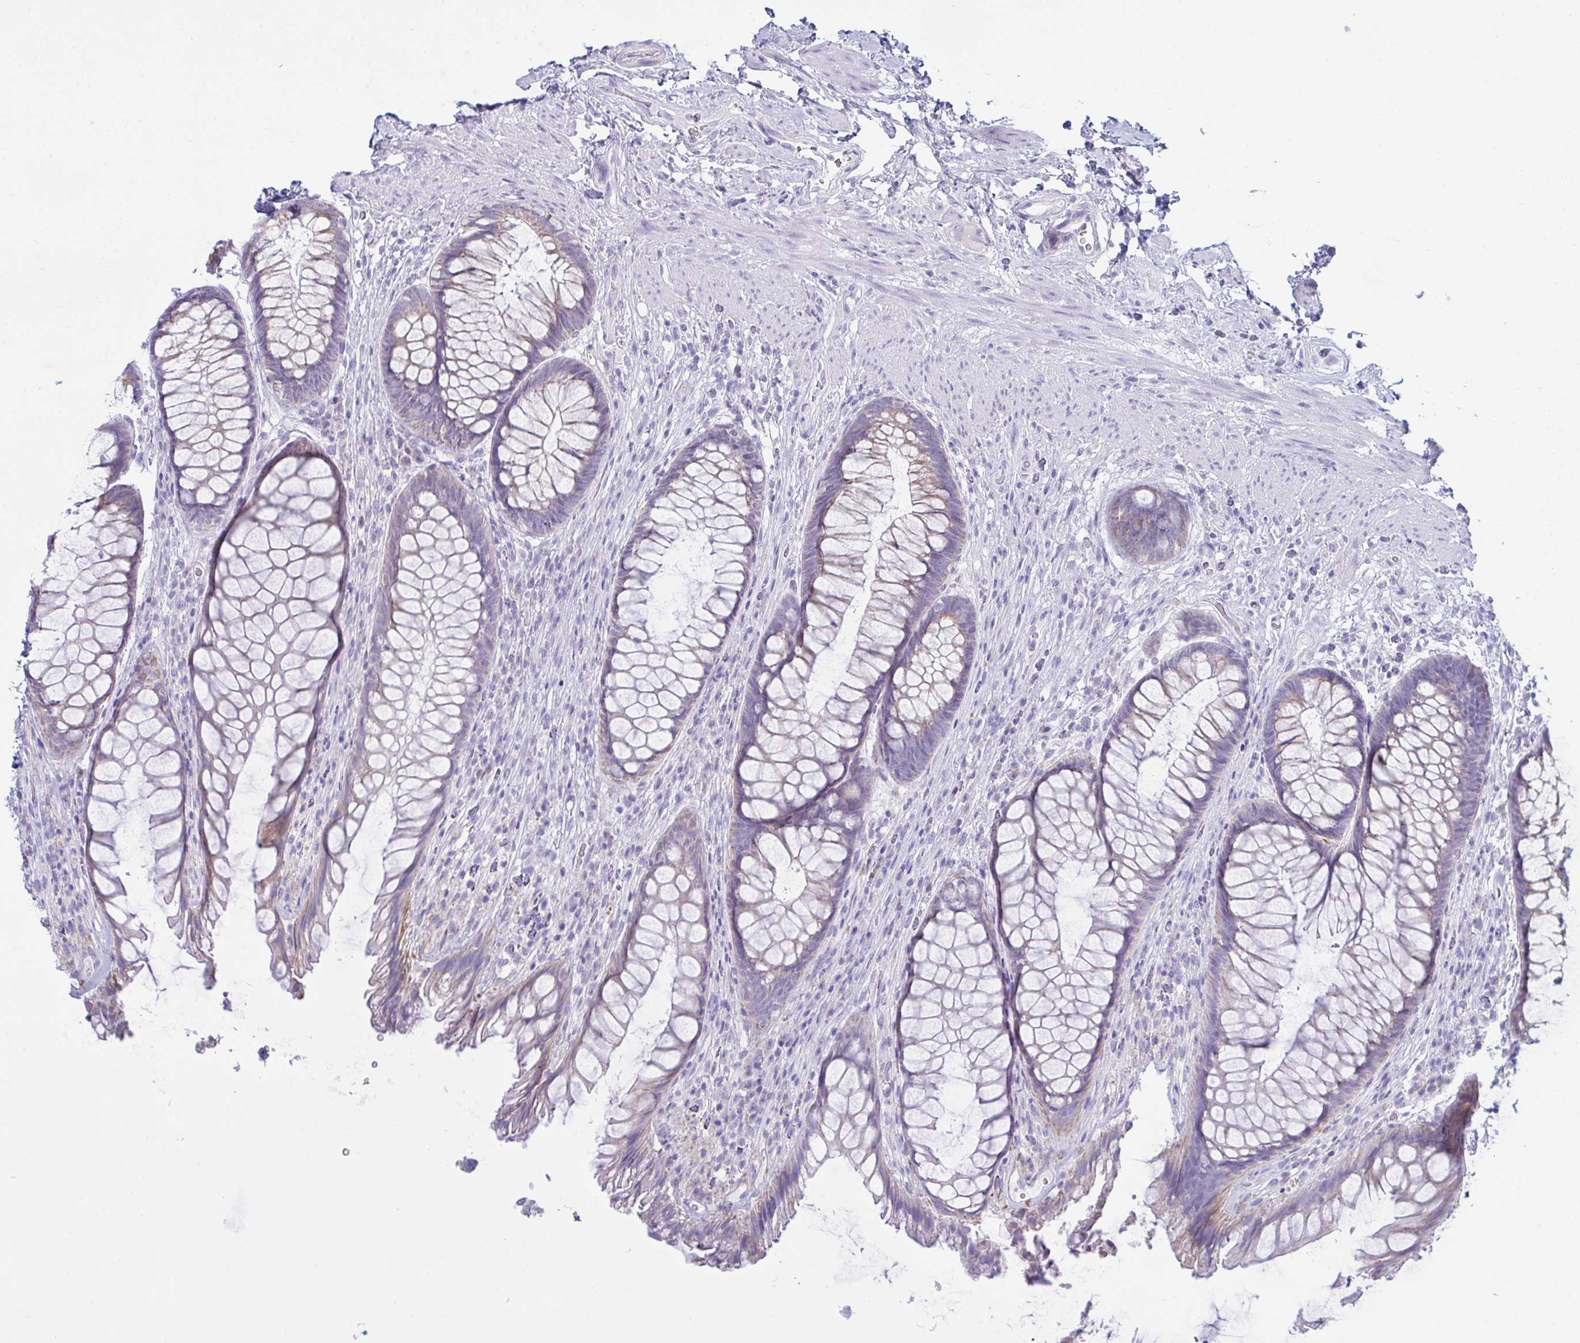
{"staining": {"intensity": "moderate", "quantity": "25%-75%", "location": "cytoplasmic/membranous"}, "tissue": "rectum", "cell_type": "Glandular cells", "image_type": "normal", "snomed": [{"axis": "morphology", "description": "Normal tissue, NOS"}, {"axis": "topography", "description": "Rectum"}], "caption": "Moderate cytoplasmic/membranous expression for a protein is identified in approximately 25%-75% of glandular cells of benign rectum using immunohistochemistry.", "gene": "BBS1", "patient": {"sex": "male", "age": 53}}